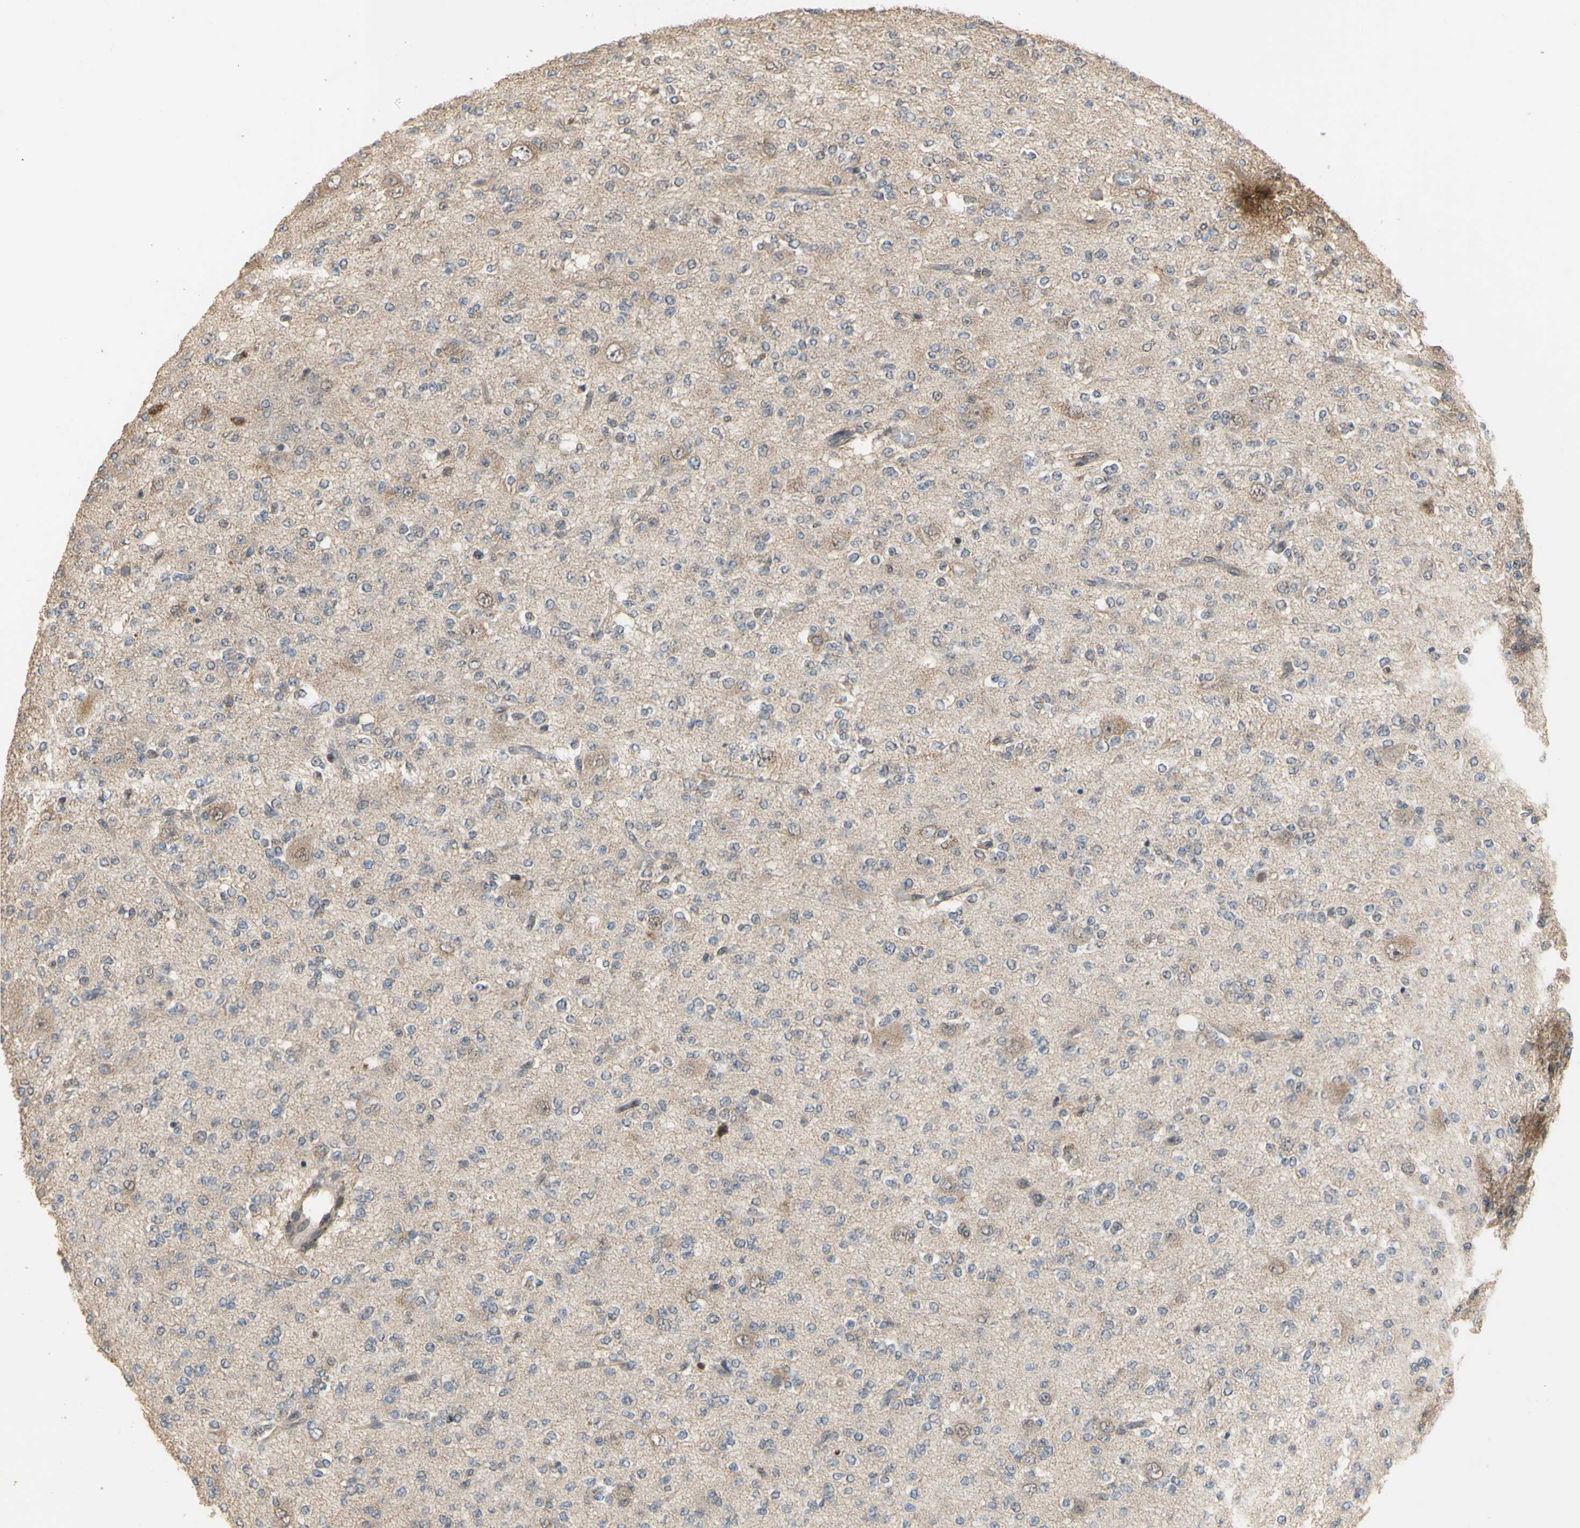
{"staining": {"intensity": "negative", "quantity": "none", "location": "none"}, "tissue": "glioma", "cell_type": "Tumor cells", "image_type": "cancer", "snomed": [{"axis": "morphology", "description": "Glioma, malignant, Low grade"}, {"axis": "topography", "description": "Brain"}], "caption": "High power microscopy histopathology image of an IHC photomicrograph of glioma, revealing no significant positivity in tumor cells.", "gene": "GTF2E2", "patient": {"sex": "male", "age": 38}}